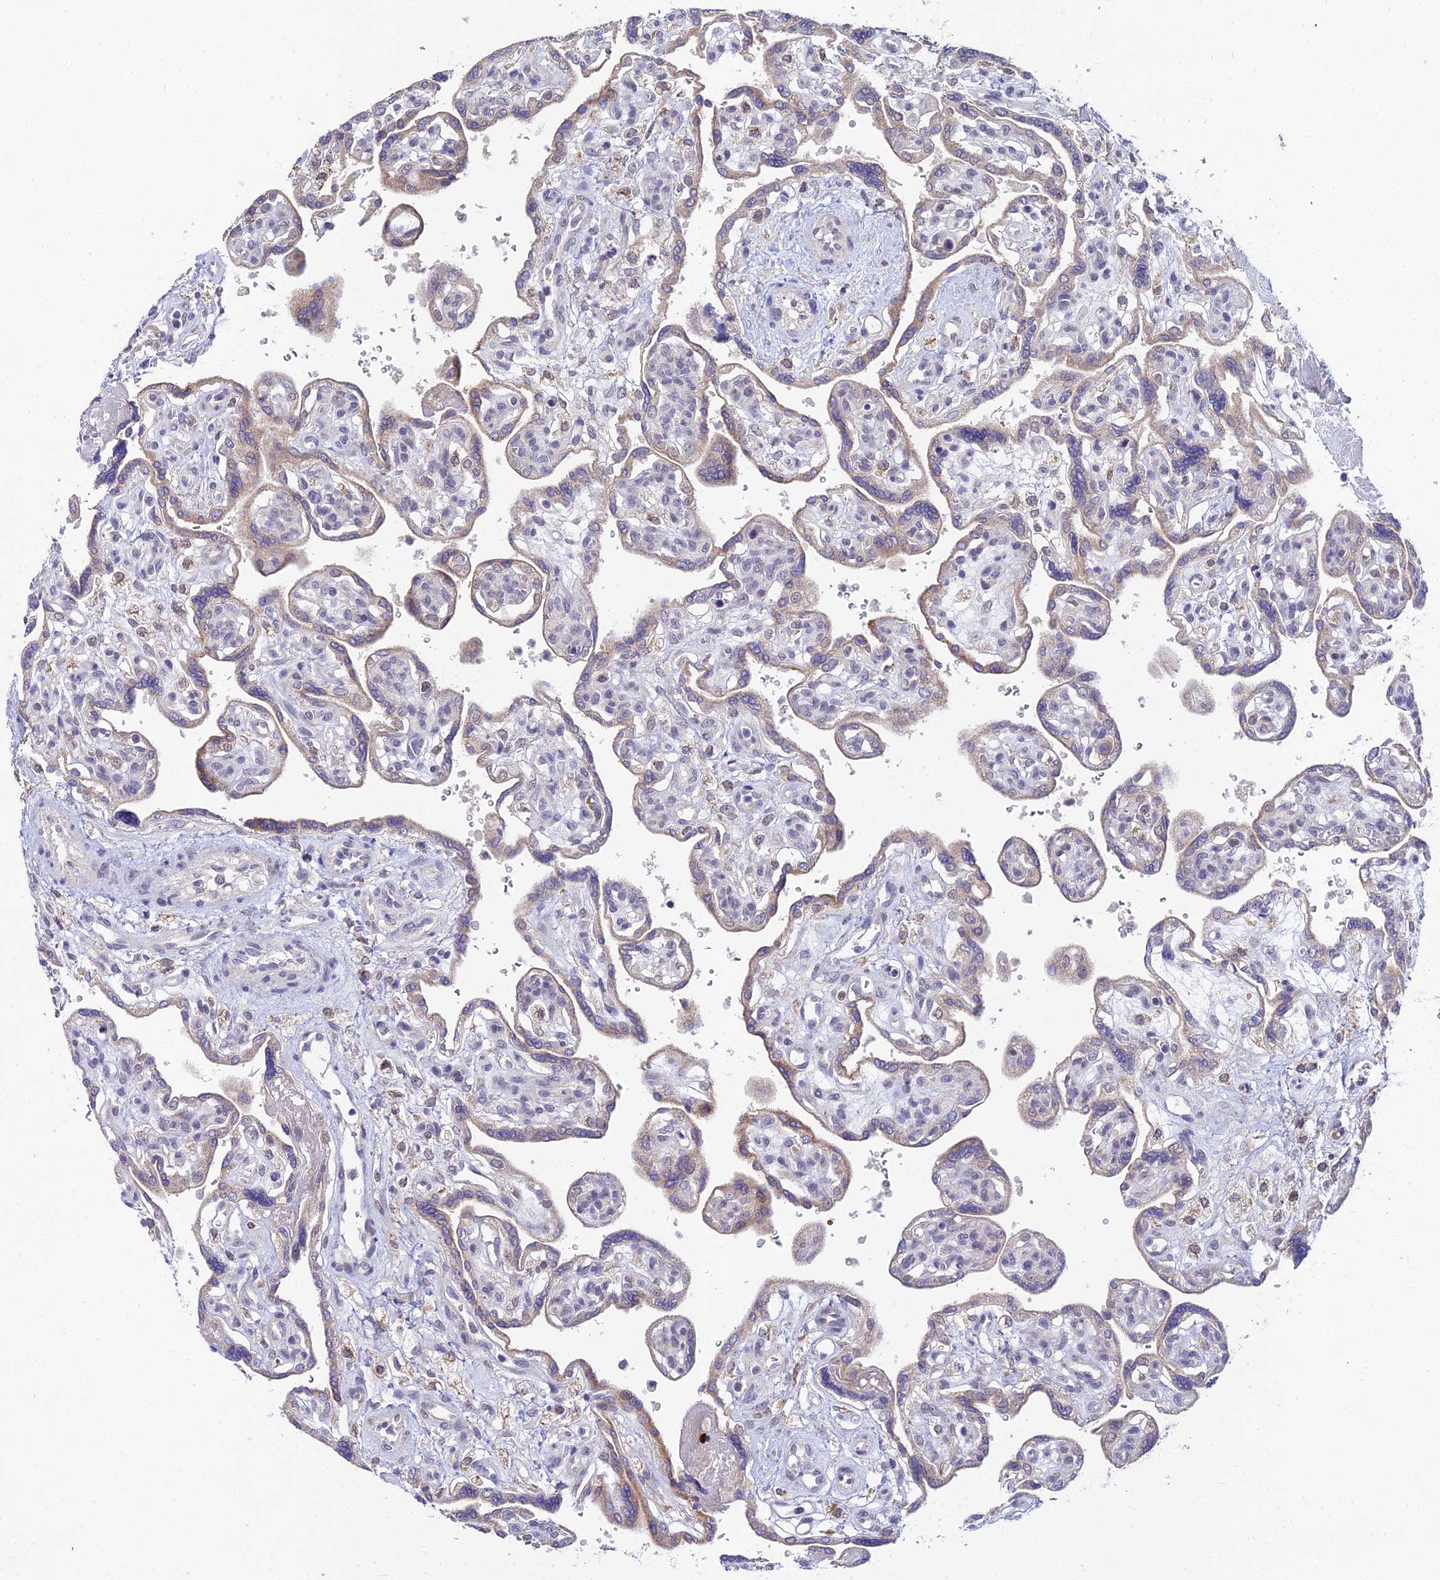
{"staining": {"intensity": "negative", "quantity": "none", "location": "none"}, "tissue": "placenta", "cell_type": "Decidual cells", "image_type": "normal", "snomed": [{"axis": "morphology", "description": "Normal tissue, NOS"}, {"axis": "topography", "description": "Placenta"}], "caption": "Immunohistochemistry of normal placenta shows no positivity in decidual cells. (Stains: DAB IHC with hematoxylin counter stain, Microscopy: brightfield microscopy at high magnification).", "gene": "WDR43", "patient": {"sex": "female", "age": 39}}